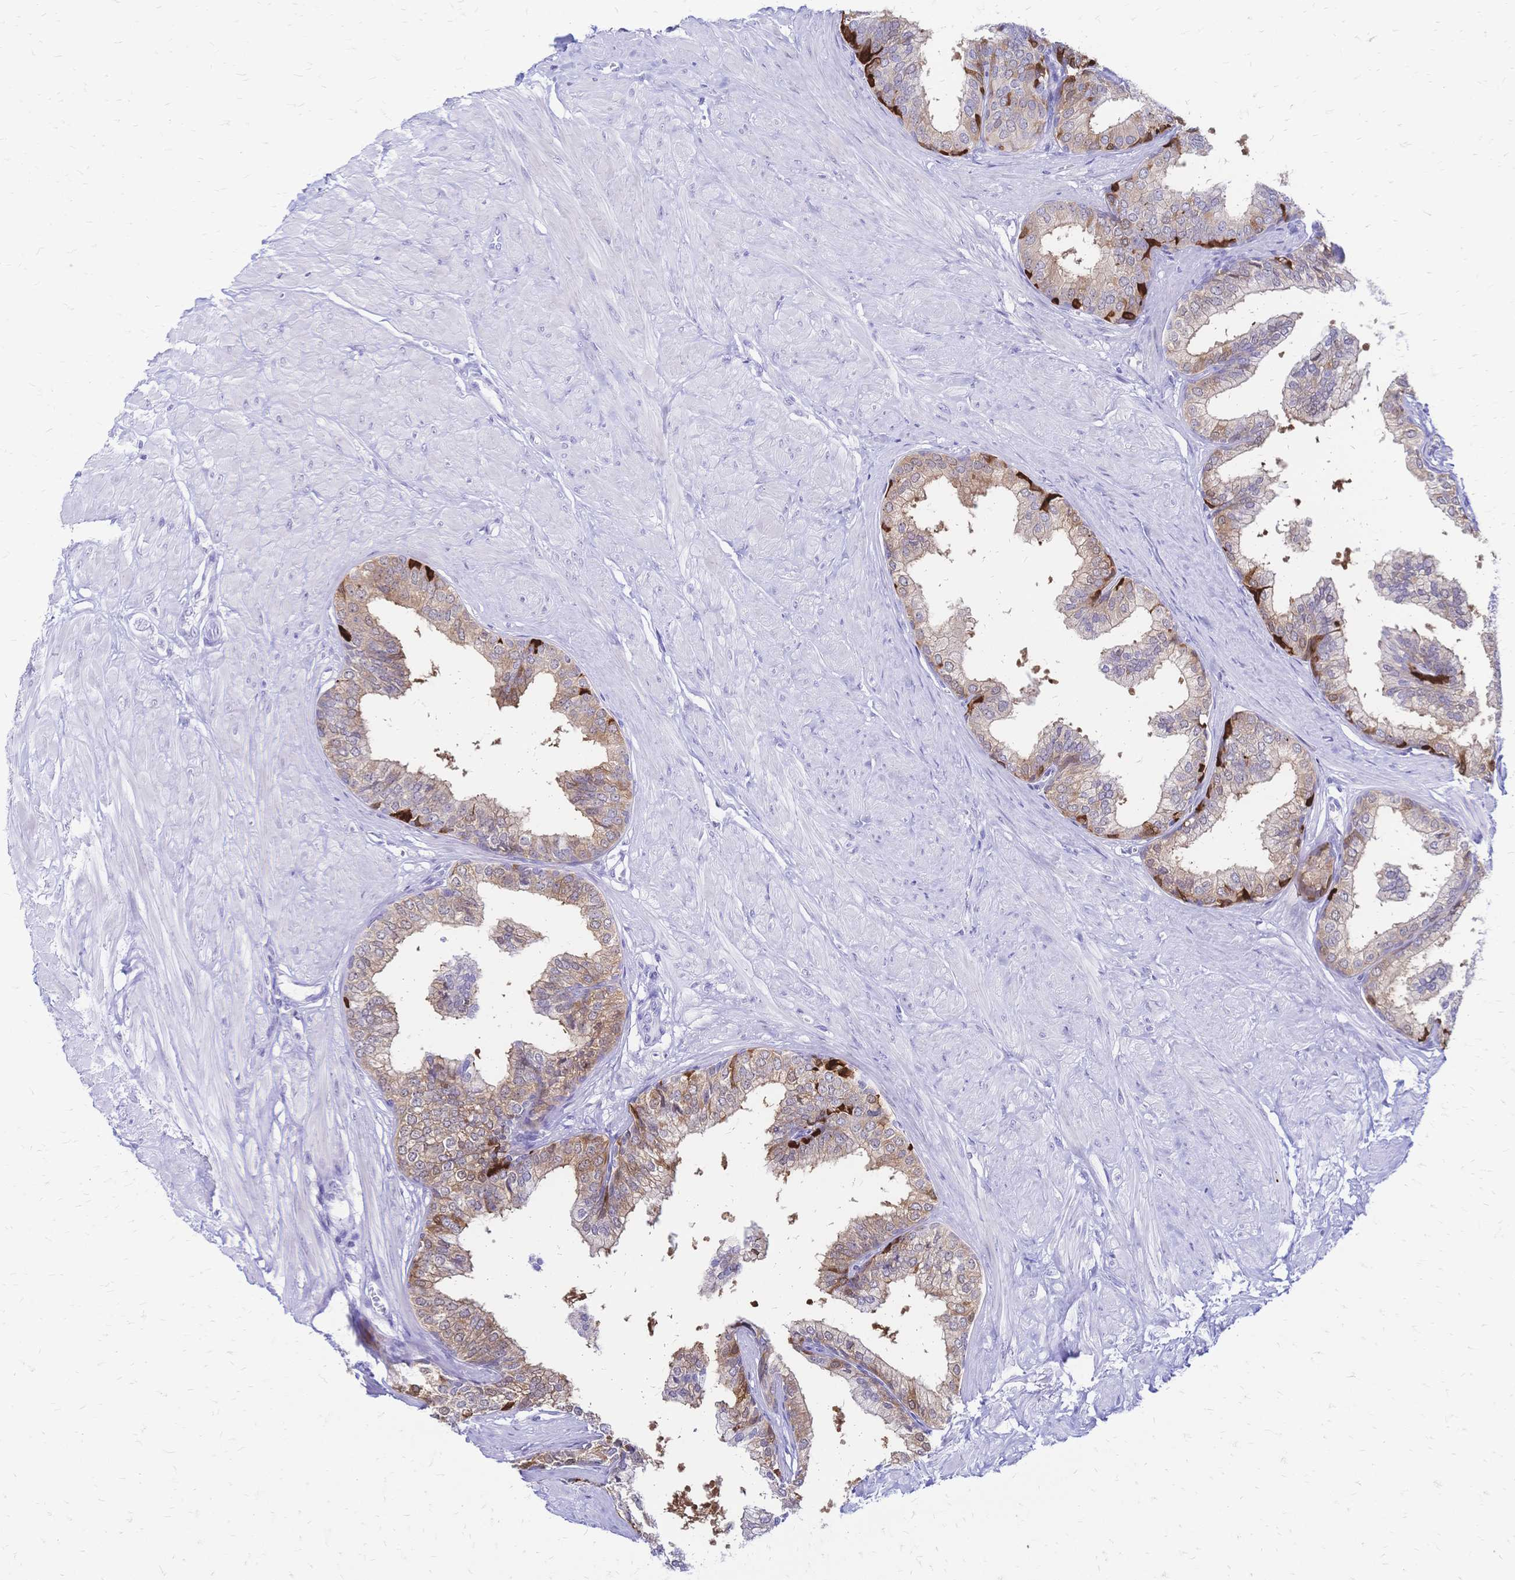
{"staining": {"intensity": "moderate", "quantity": "25%-75%", "location": "cytoplasmic/membranous"}, "tissue": "prostate", "cell_type": "Glandular cells", "image_type": "normal", "snomed": [{"axis": "morphology", "description": "Normal tissue, NOS"}, {"axis": "topography", "description": "Prostate"}, {"axis": "topography", "description": "Peripheral nerve tissue"}], "caption": "IHC image of benign prostate stained for a protein (brown), which shows medium levels of moderate cytoplasmic/membranous expression in approximately 25%-75% of glandular cells.", "gene": "GRB7", "patient": {"sex": "male", "age": 55}}